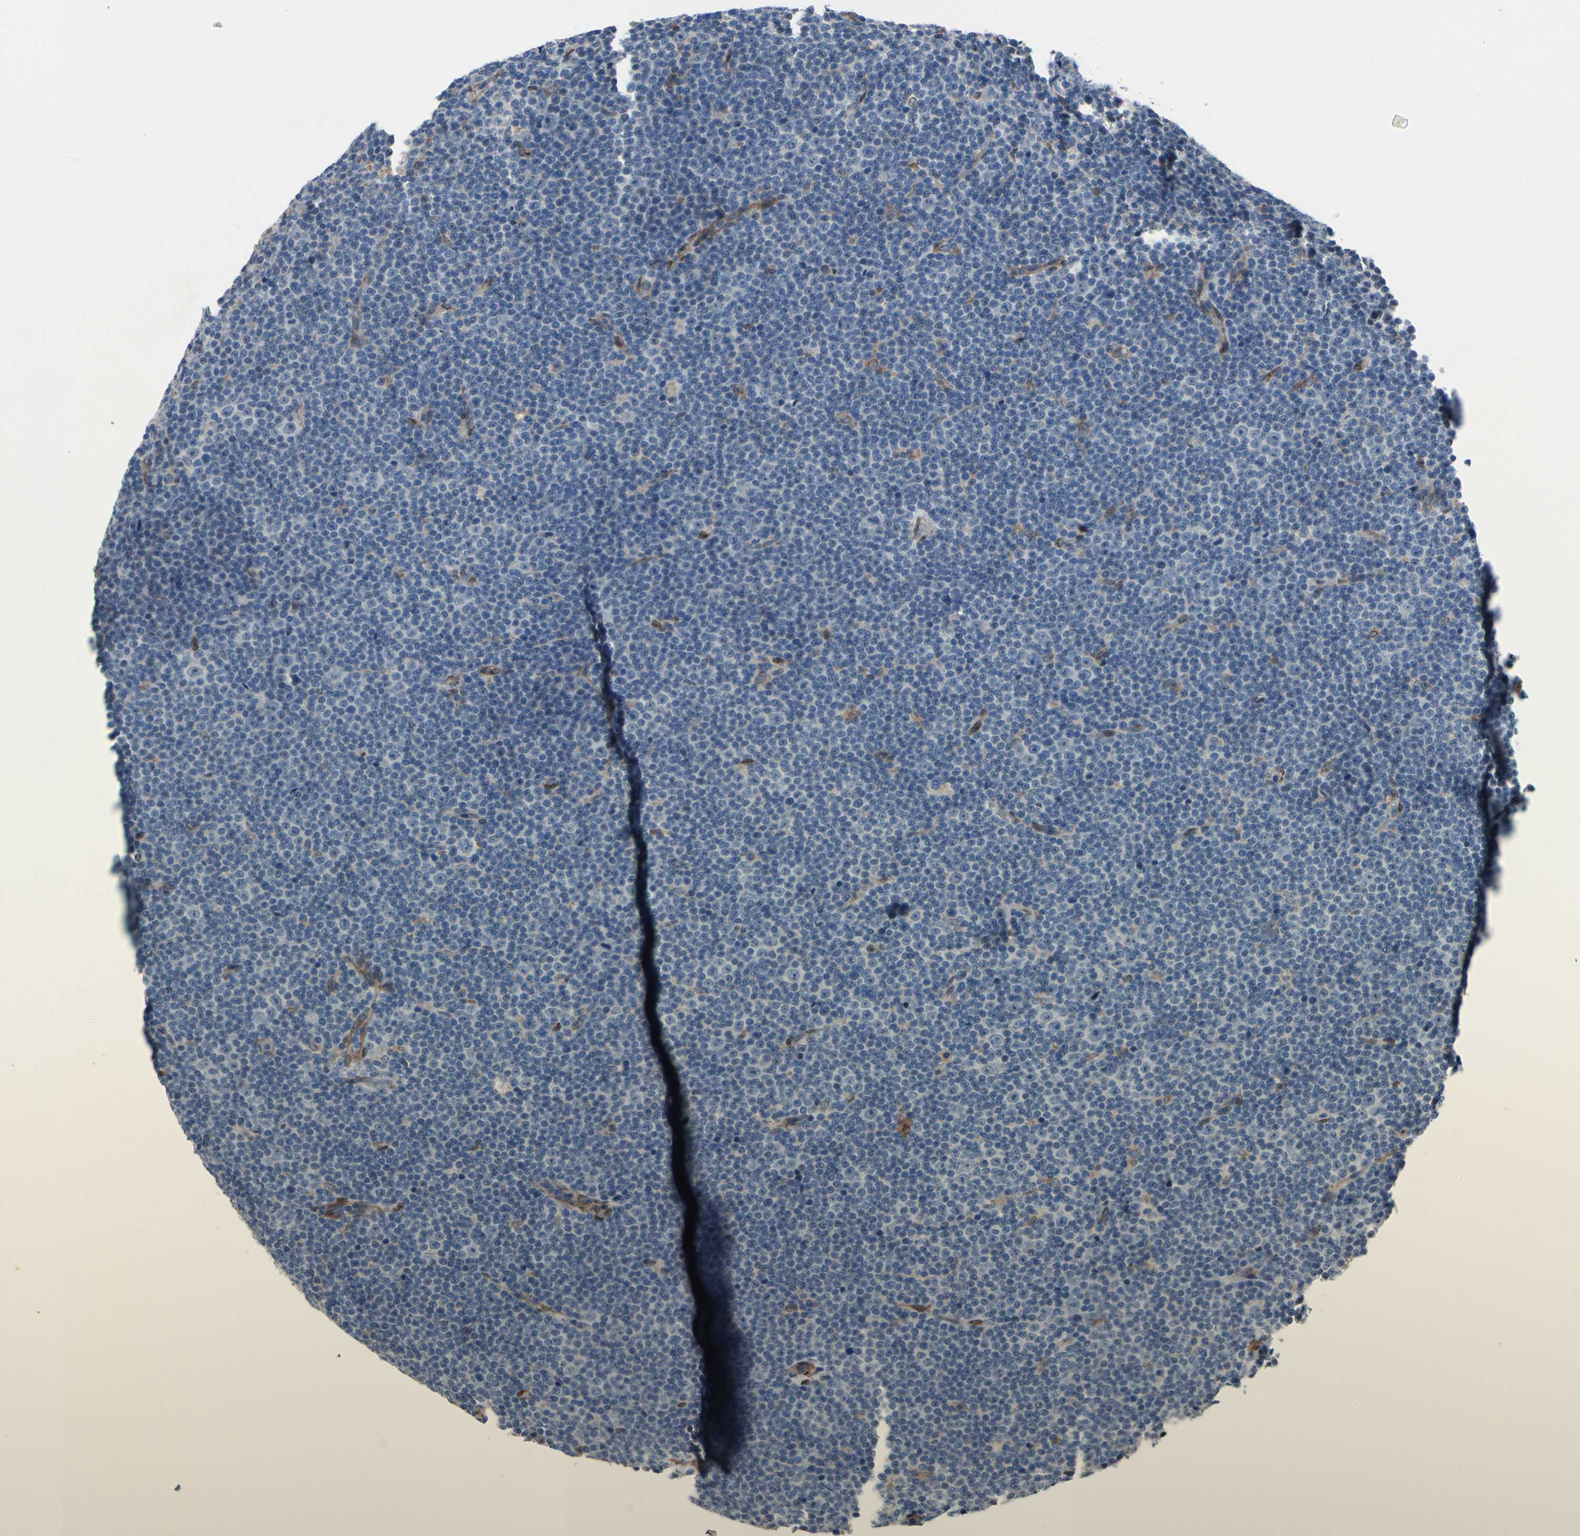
{"staining": {"intensity": "weak", "quantity": "<25%", "location": "cytoplasmic/membranous"}, "tissue": "lymphoma", "cell_type": "Tumor cells", "image_type": "cancer", "snomed": [{"axis": "morphology", "description": "Malignant lymphoma, non-Hodgkin's type, Low grade"}, {"axis": "topography", "description": "Lymph node"}], "caption": "Human low-grade malignant lymphoma, non-Hodgkin's type stained for a protein using immunohistochemistry reveals no staining in tumor cells.", "gene": "PRXL2A", "patient": {"sex": "female", "age": 67}}